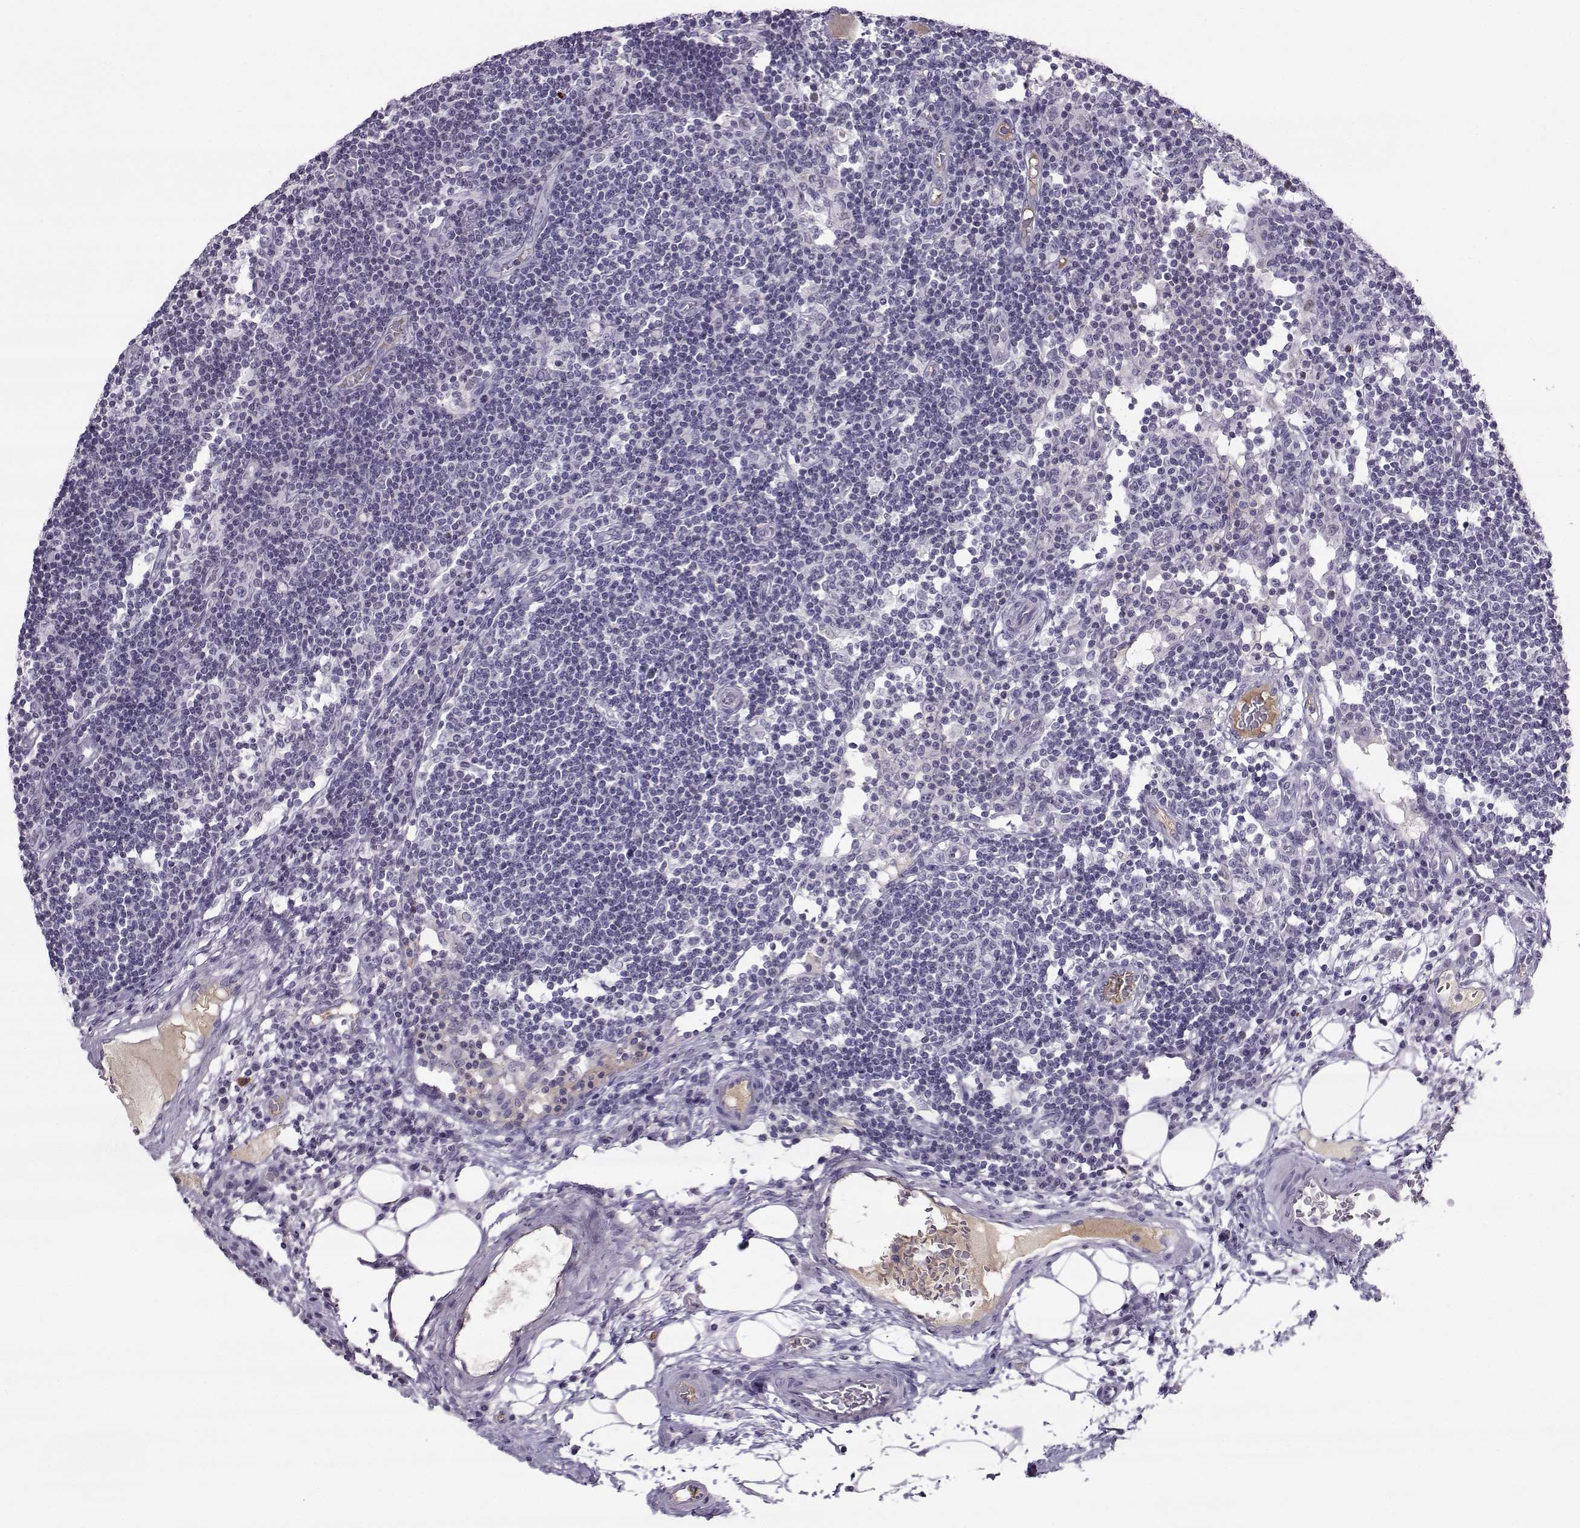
{"staining": {"intensity": "negative", "quantity": "none", "location": "none"}, "tissue": "lymph node", "cell_type": "Germinal center cells", "image_type": "normal", "snomed": [{"axis": "morphology", "description": "Normal tissue, NOS"}, {"axis": "topography", "description": "Lymph node"}], "caption": "The immunohistochemistry photomicrograph has no significant positivity in germinal center cells of lymph node.", "gene": "LHX1", "patient": {"sex": "female", "age": 72}}